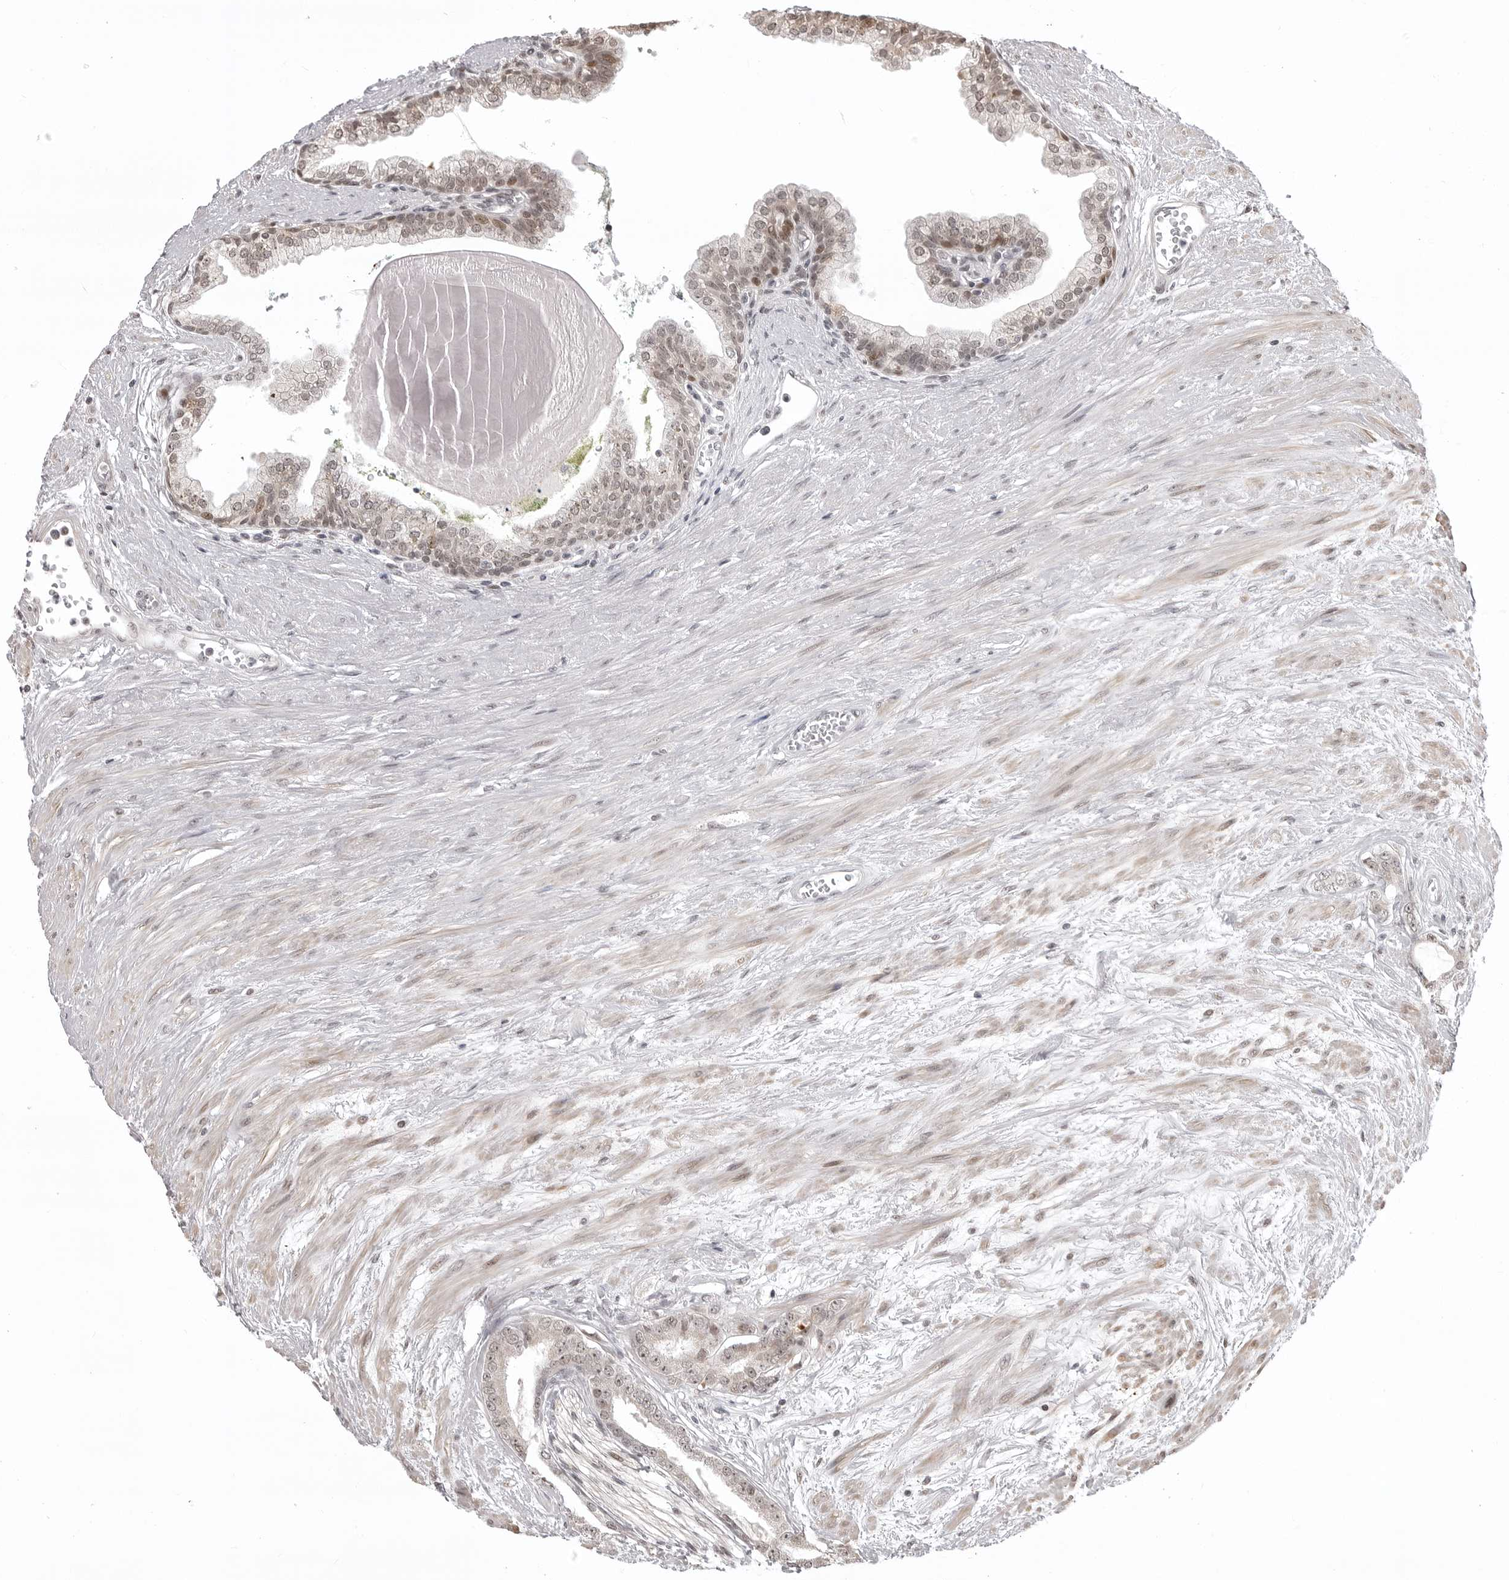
{"staining": {"intensity": "weak", "quantity": "<25%", "location": "nuclear"}, "tissue": "prostate cancer", "cell_type": "Tumor cells", "image_type": "cancer", "snomed": [{"axis": "morphology", "description": "Adenocarcinoma, Low grade"}, {"axis": "topography", "description": "Prostate"}], "caption": "An image of prostate low-grade adenocarcinoma stained for a protein demonstrates no brown staining in tumor cells.", "gene": "PHF3", "patient": {"sex": "male", "age": 60}}